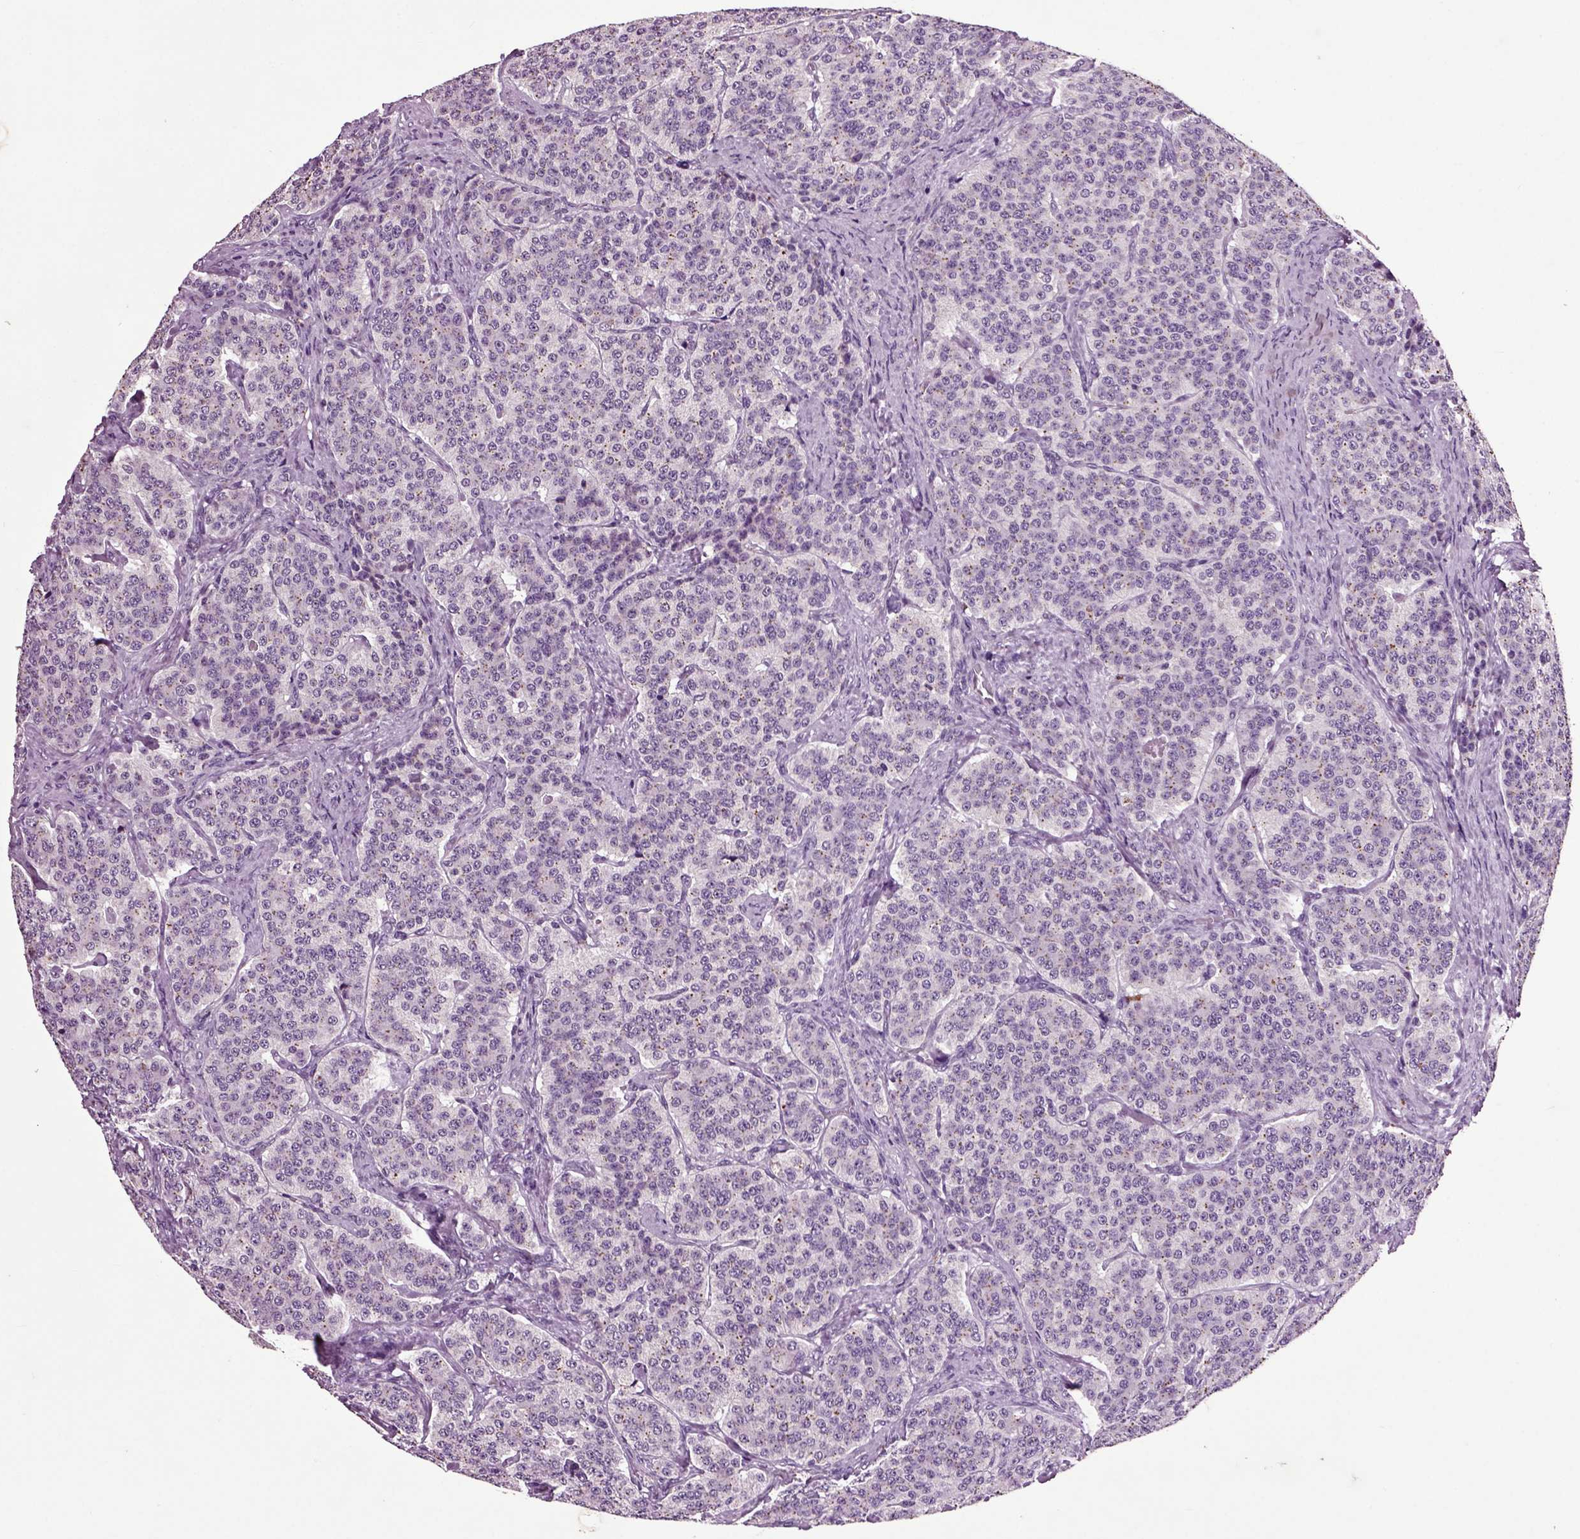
{"staining": {"intensity": "negative", "quantity": "none", "location": "none"}, "tissue": "carcinoid", "cell_type": "Tumor cells", "image_type": "cancer", "snomed": [{"axis": "morphology", "description": "Carcinoid, malignant, NOS"}, {"axis": "topography", "description": "Small intestine"}], "caption": "The immunohistochemistry (IHC) histopathology image has no significant expression in tumor cells of carcinoid (malignant) tissue.", "gene": "CRHR1", "patient": {"sex": "female", "age": 58}}